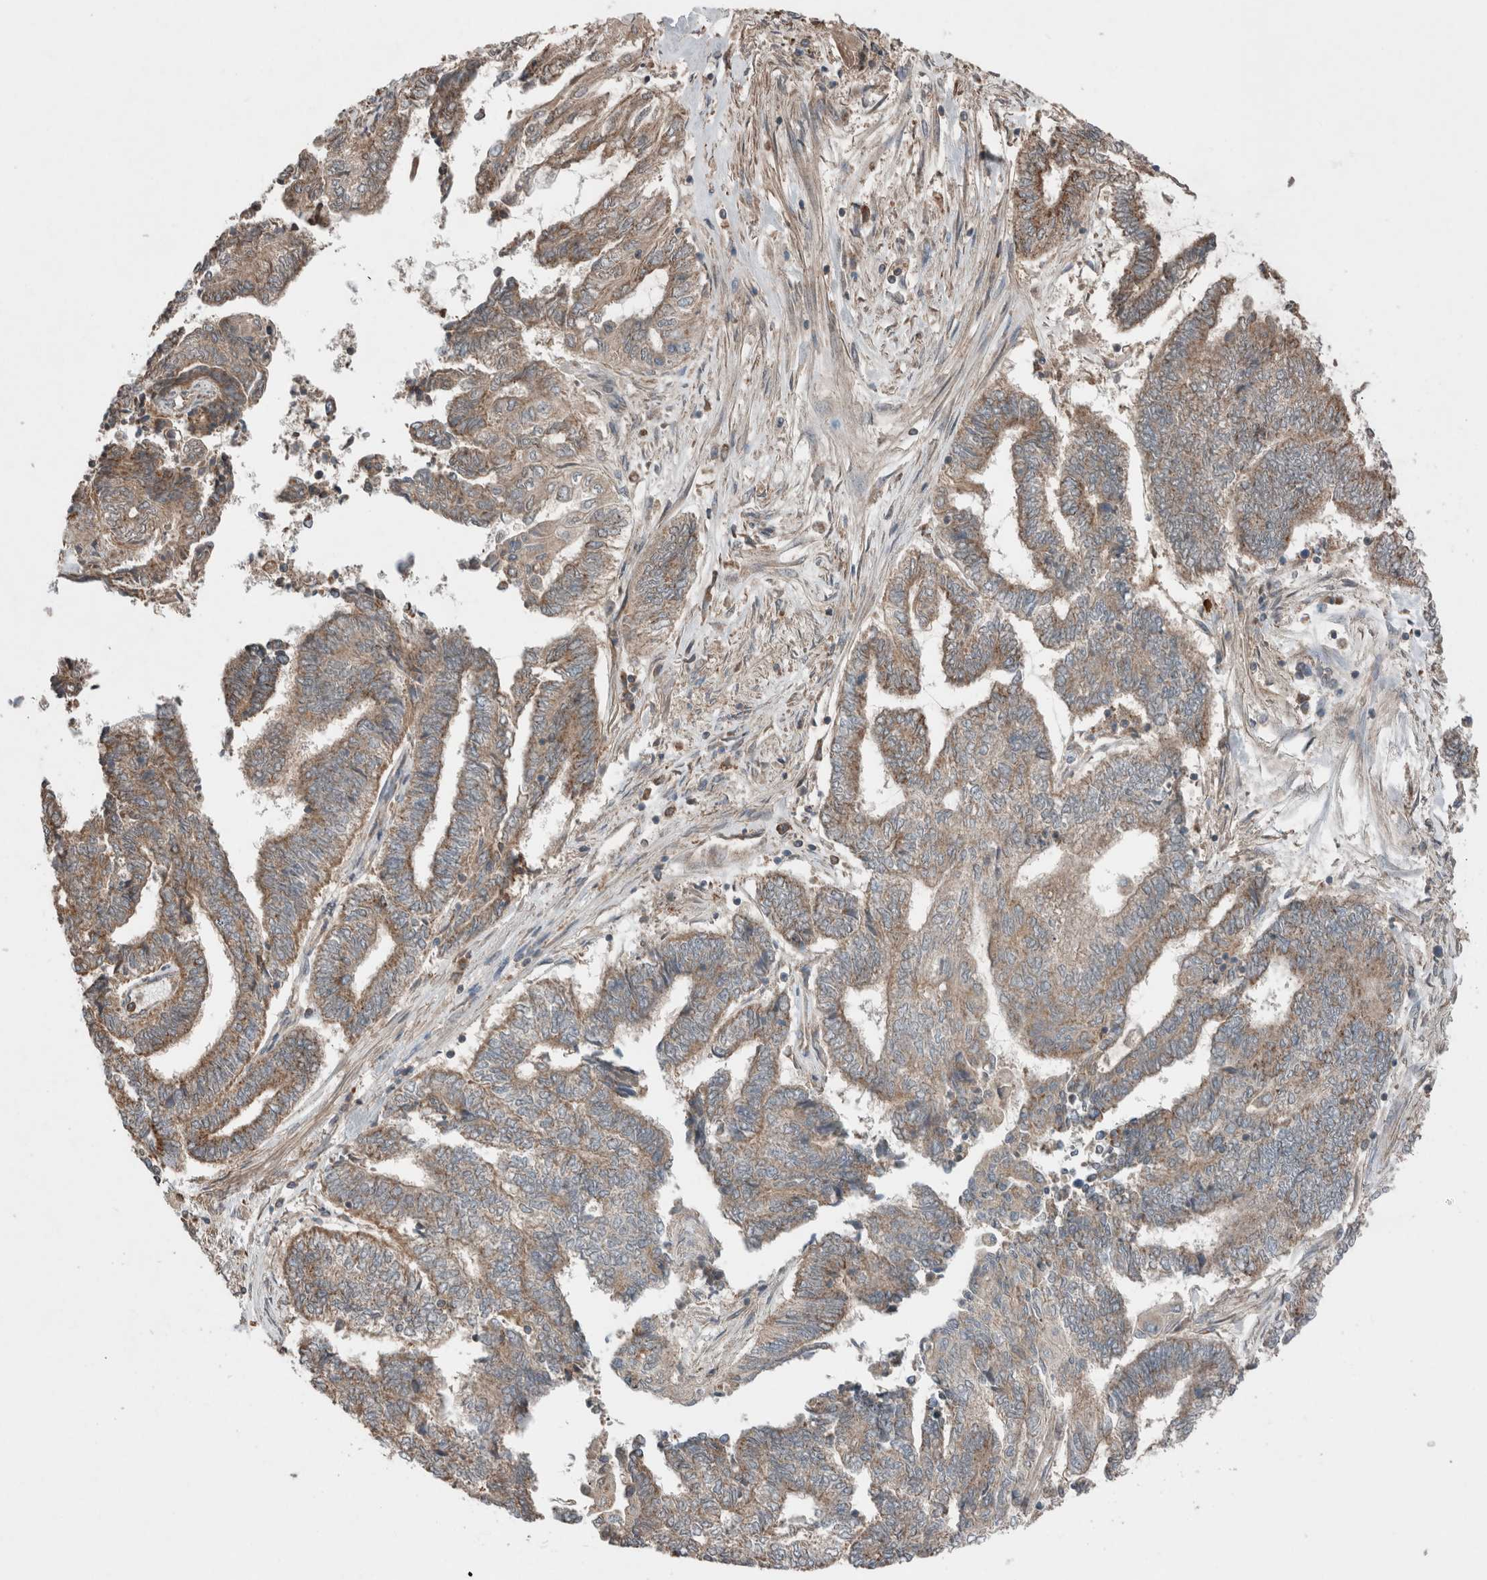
{"staining": {"intensity": "moderate", "quantity": ">75%", "location": "cytoplasmic/membranous"}, "tissue": "endometrial cancer", "cell_type": "Tumor cells", "image_type": "cancer", "snomed": [{"axis": "morphology", "description": "Adenocarcinoma, NOS"}, {"axis": "topography", "description": "Uterus"}, {"axis": "topography", "description": "Endometrium"}], "caption": "DAB (3,3'-diaminobenzidine) immunohistochemical staining of adenocarcinoma (endometrial) demonstrates moderate cytoplasmic/membranous protein staining in approximately >75% of tumor cells. (Stains: DAB in brown, nuclei in blue, Microscopy: brightfield microscopy at high magnification).", "gene": "KLK14", "patient": {"sex": "female", "age": 70}}